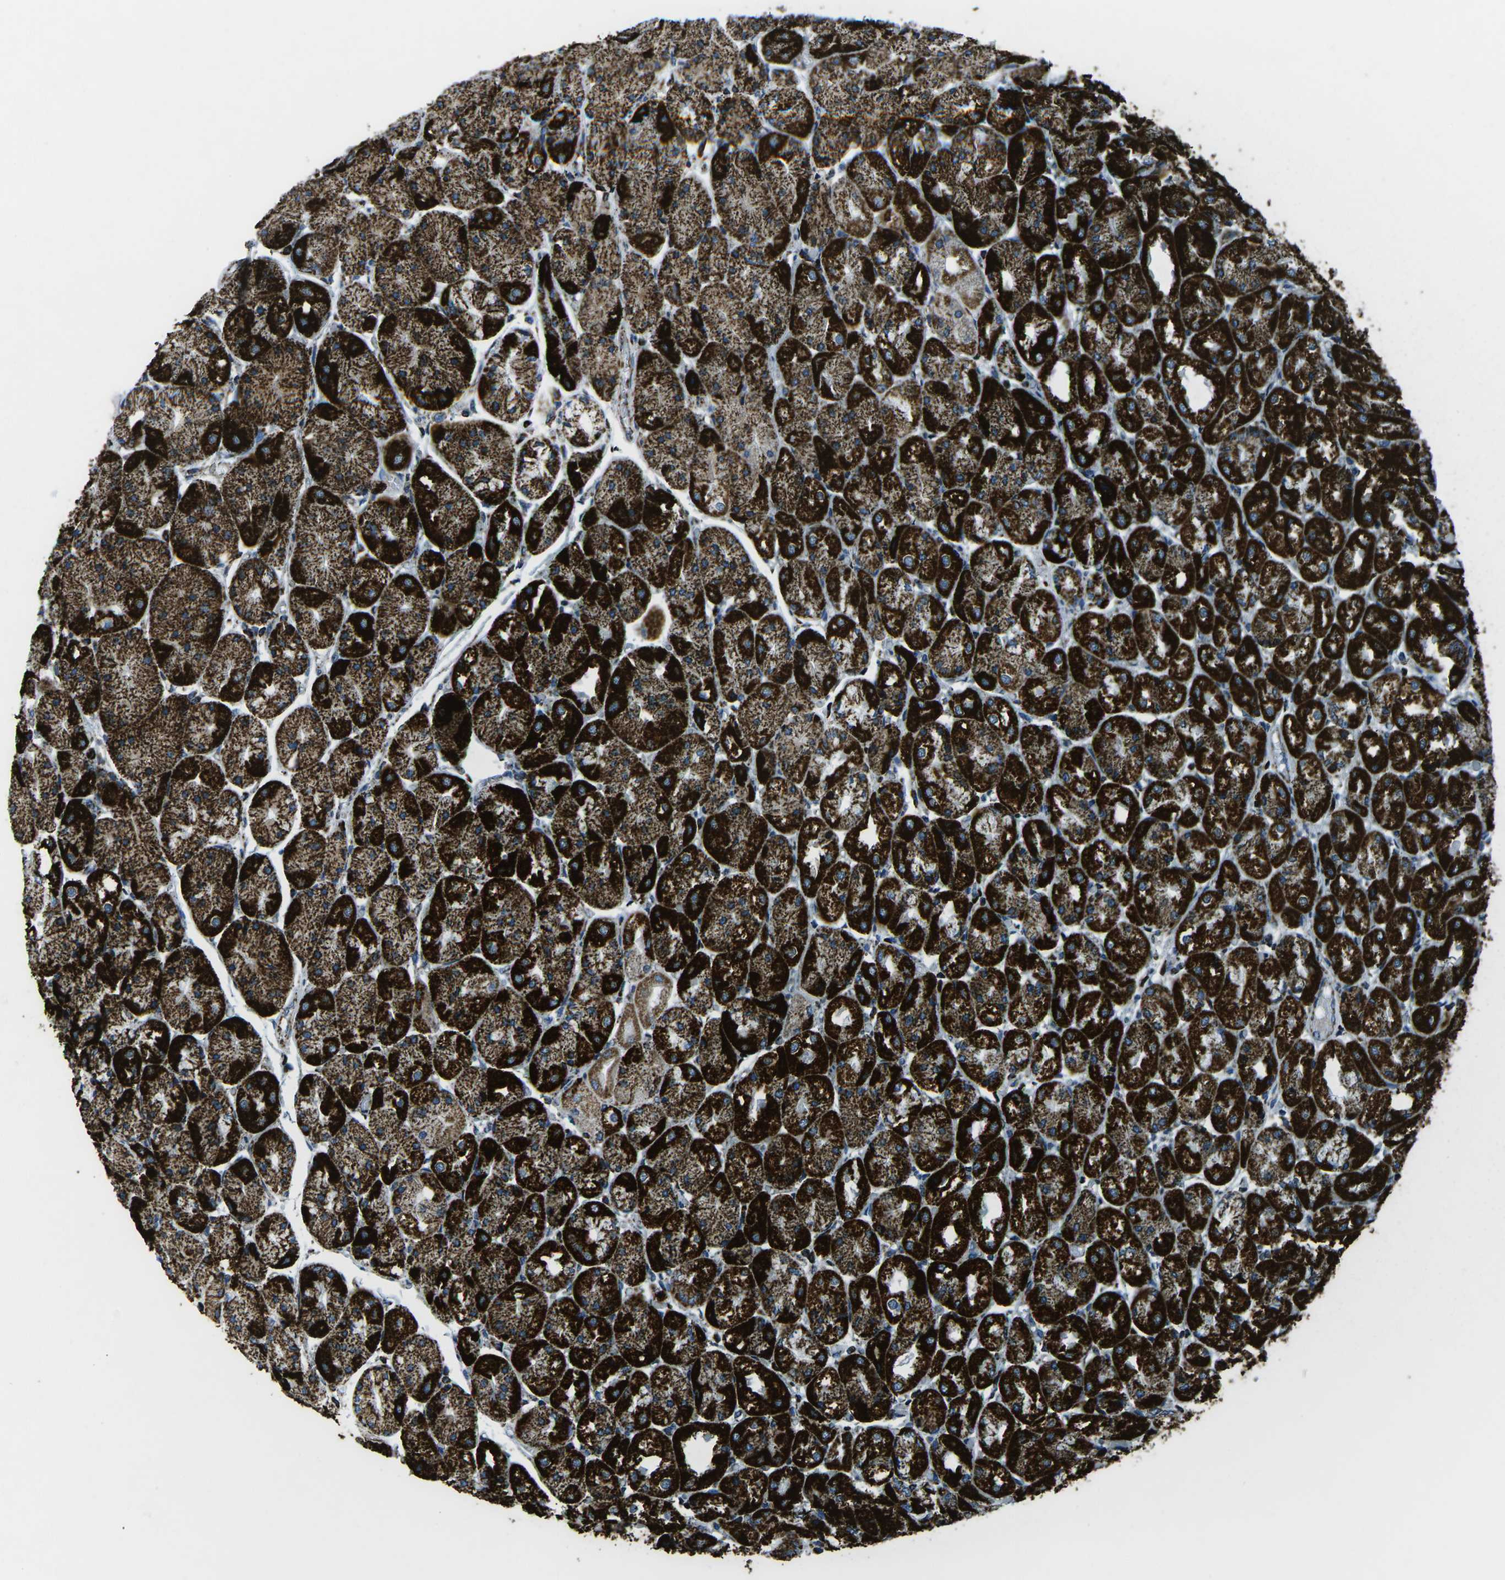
{"staining": {"intensity": "strong", "quantity": ">75%", "location": "cytoplasmic/membranous"}, "tissue": "stomach", "cell_type": "Glandular cells", "image_type": "normal", "snomed": [{"axis": "morphology", "description": "Normal tissue, NOS"}, {"axis": "topography", "description": "Stomach, upper"}], "caption": "The image demonstrates a brown stain indicating the presence of a protein in the cytoplasmic/membranous of glandular cells in stomach. The staining was performed using DAB, with brown indicating positive protein expression. Nuclei are stained blue with hematoxylin.", "gene": "MT", "patient": {"sex": "male", "age": 72}}